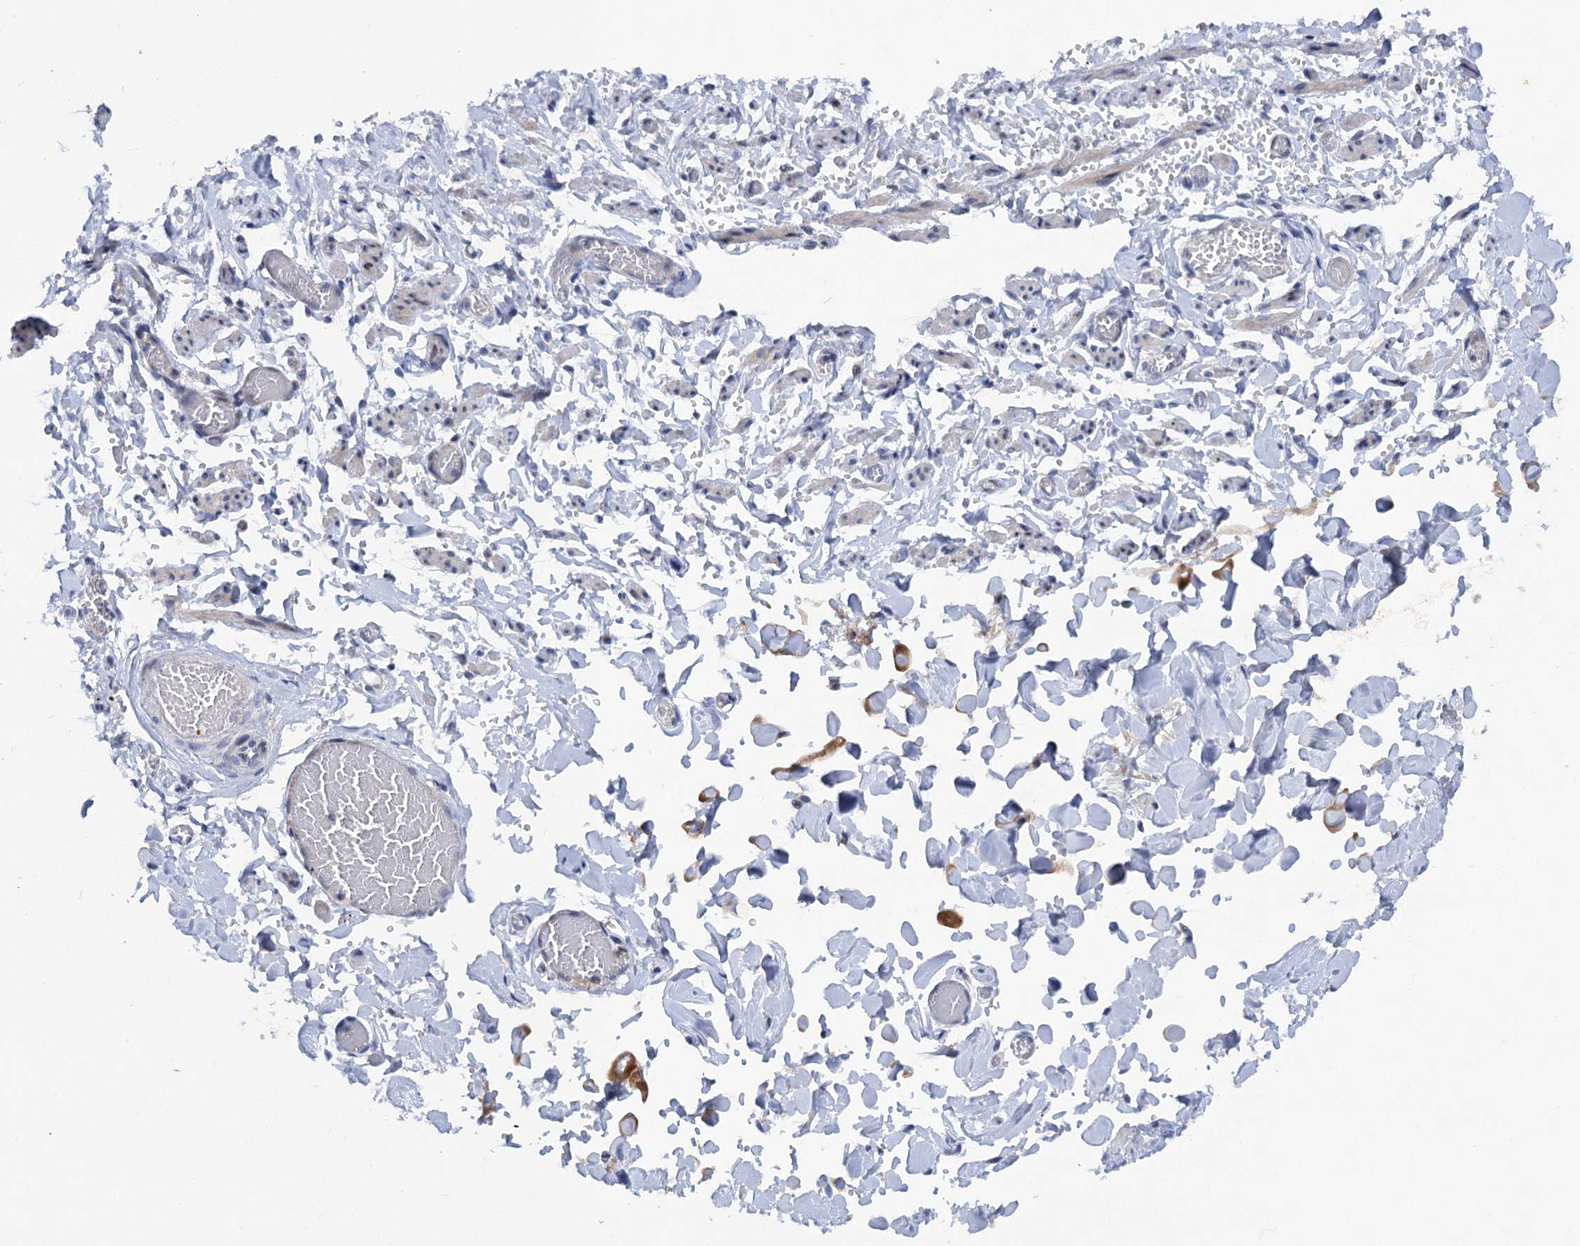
{"staining": {"intensity": "negative", "quantity": "none", "location": "none"}, "tissue": "adipose tissue", "cell_type": "Adipocytes", "image_type": "normal", "snomed": [{"axis": "morphology", "description": "Normal tissue, NOS"}, {"axis": "topography", "description": "Vascular tissue"}, {"axis": "topography", "description": "Fallopian tube"}, {"axis": "topography", "description": "Ovary"}], "caption": "Human adipose tissue stained for a protein using immunohistochemistry displays no staining in adipocytes.", "gene": "QPCTL", "patient": {"sex": "female", "age": 67}}